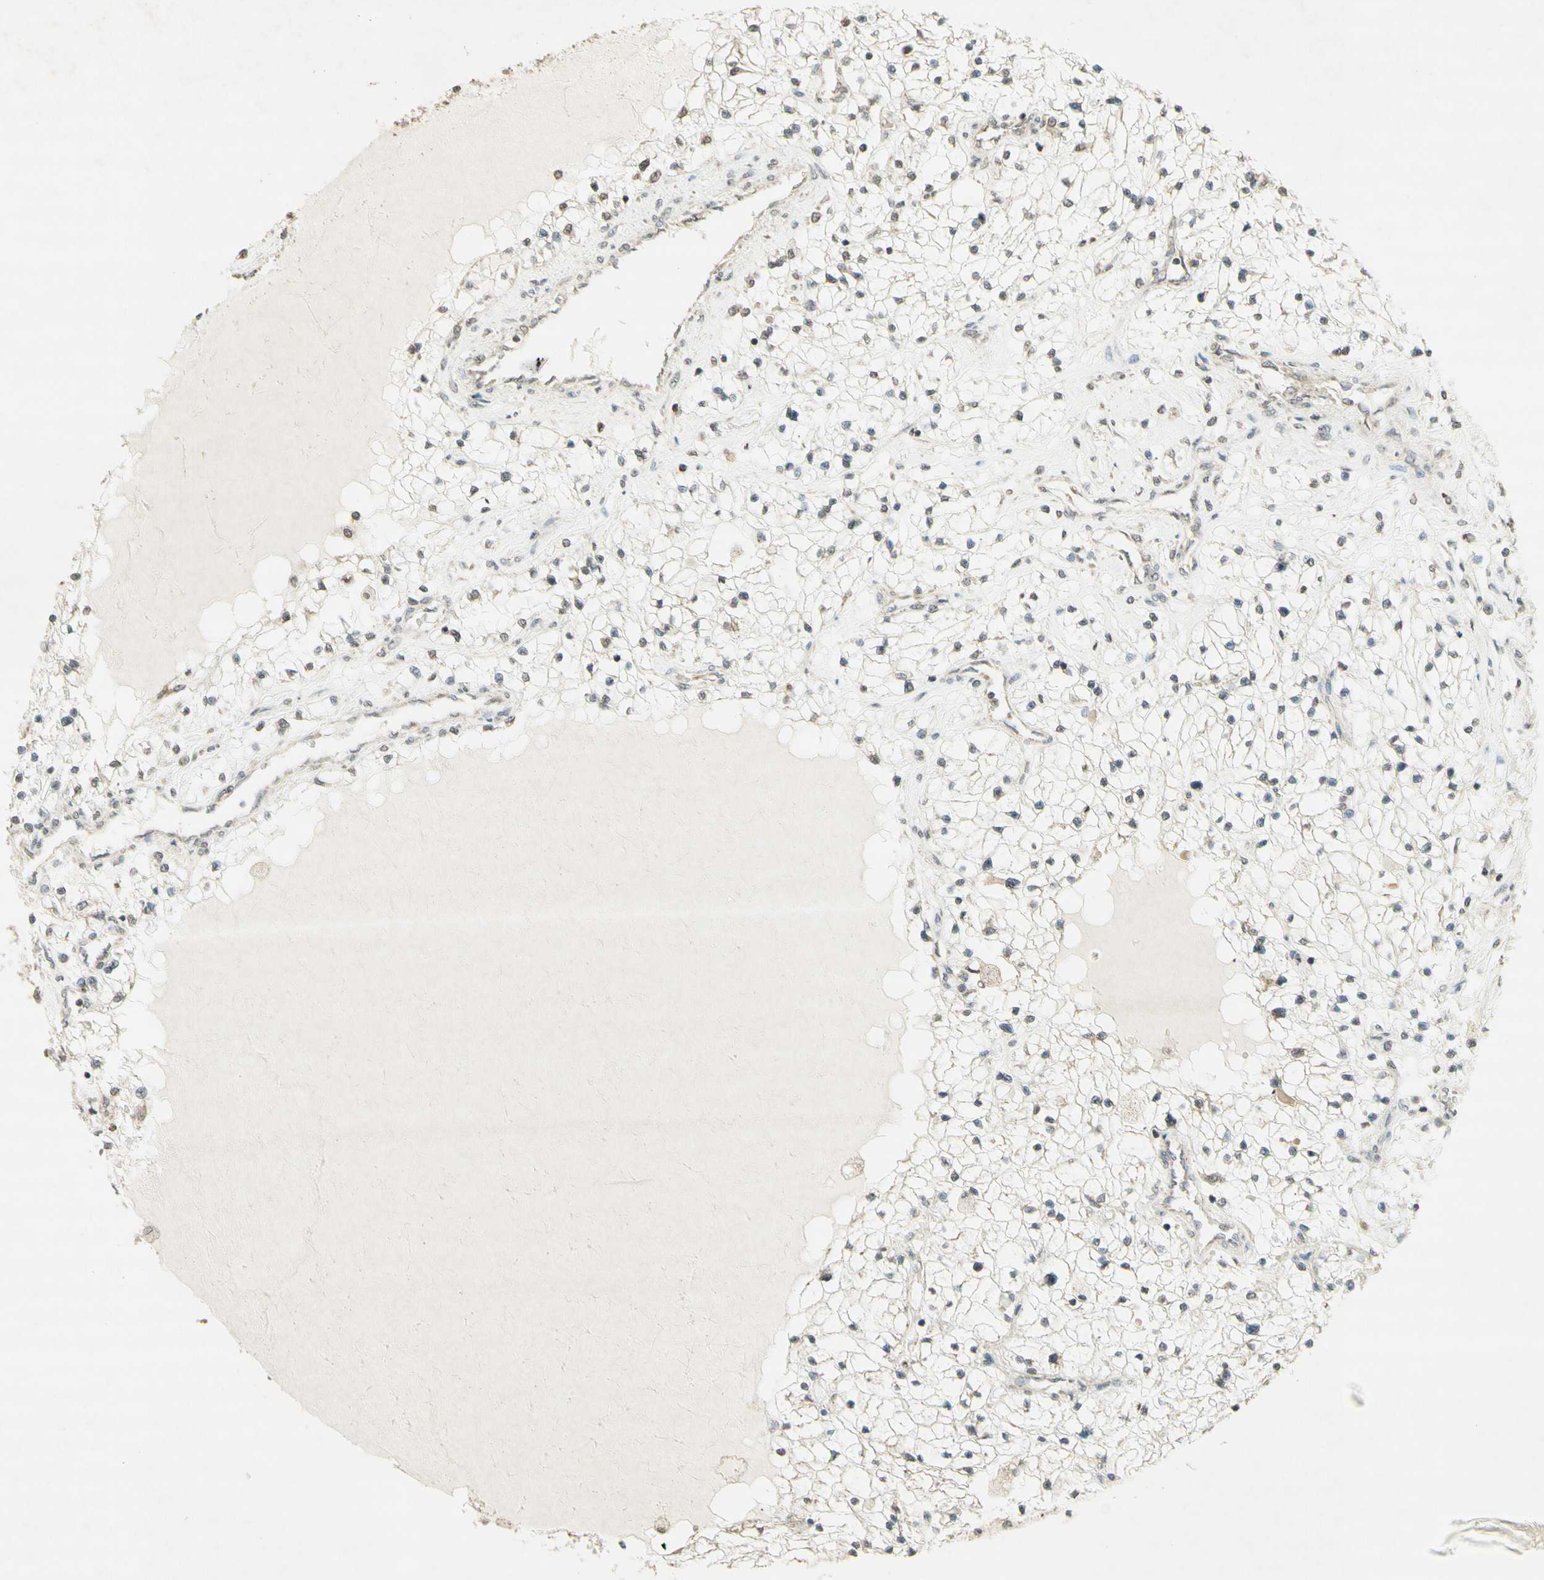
{"staining": {"intensity": "negative", "quantity": "none", "location": "none"}, "tissue": "renal cancer", "cell_type": "Tumor cells", "image_type": "cancer", "snomed": [{"axis": "morphology", "description": "Adenocarcinoma, NOS"}, {"axis": "topography", "description": "Kidney"}], "caption": "Tumor cells are negative for brown protein staining in renal adenocarcinoma.", "gene": "CCNI", "patient": {"sex": "male", "age": 68}}